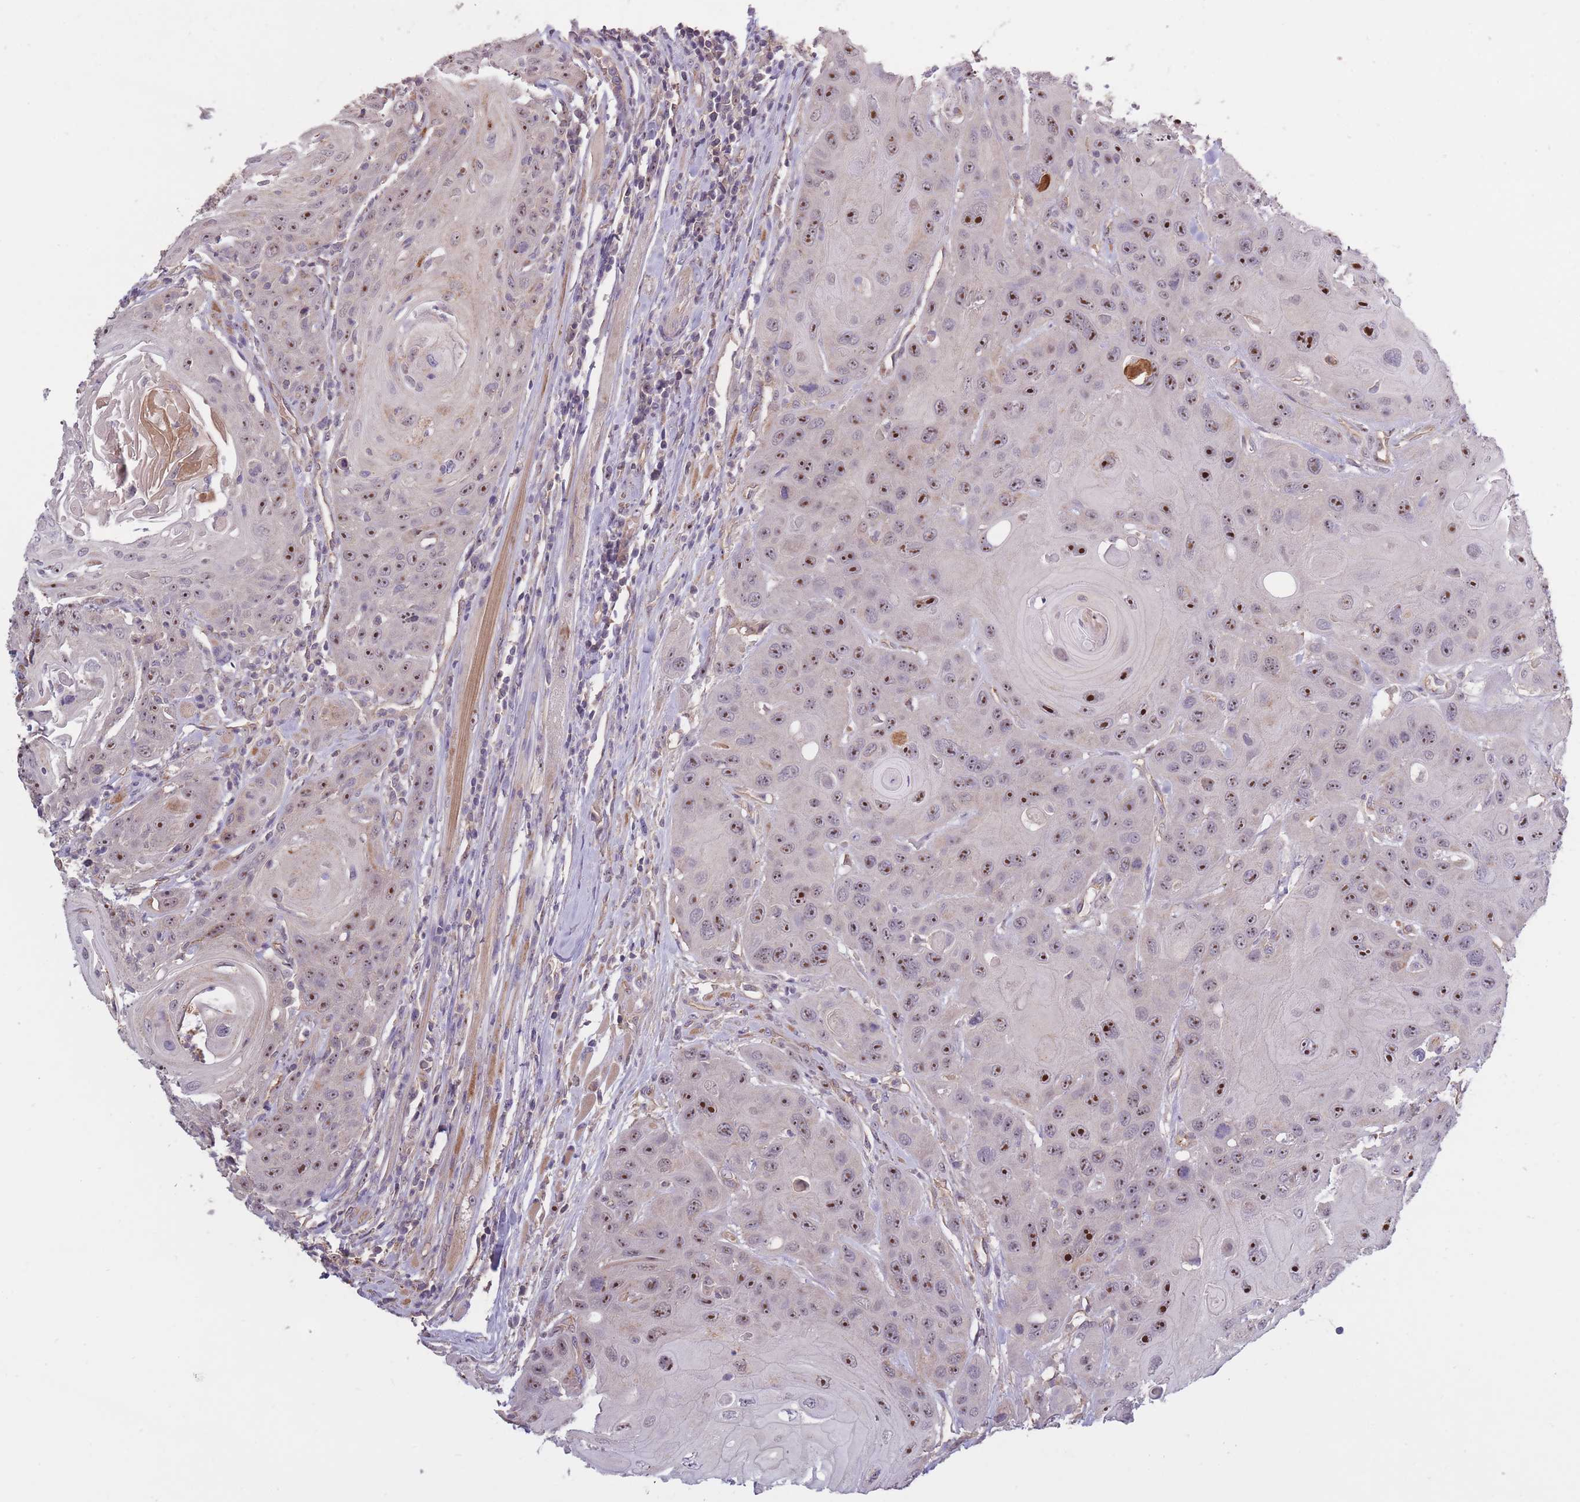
{"staining": {"intensity": "moderate", "quantity": ">75%", "location": "cytoplasmic/membranous,nuclear"}, "tissue": "head and neck cancer", "cell_type": "Tumor cells", "image_type": "cancer", "snomed": [{"axis": "morphology", "description": "Squamous cell carcinoma, NOS"}, {"axis": "topography", "description": "Head-Neck"}], "caption": "High-magnification brightfield microscopy of head and neck squamous cell carcinoma stained with DAB (brown) and counterstained with hematoxylin (blue). tumor cells exhibit moderate cytoplasmic/membranous and nuclear positivity is seen in about>75% of cells. (IHC, brightfield microscopy, high magnification).", "gene": "KIAA1755", "patient": {"sex": "female", "age": 59}}